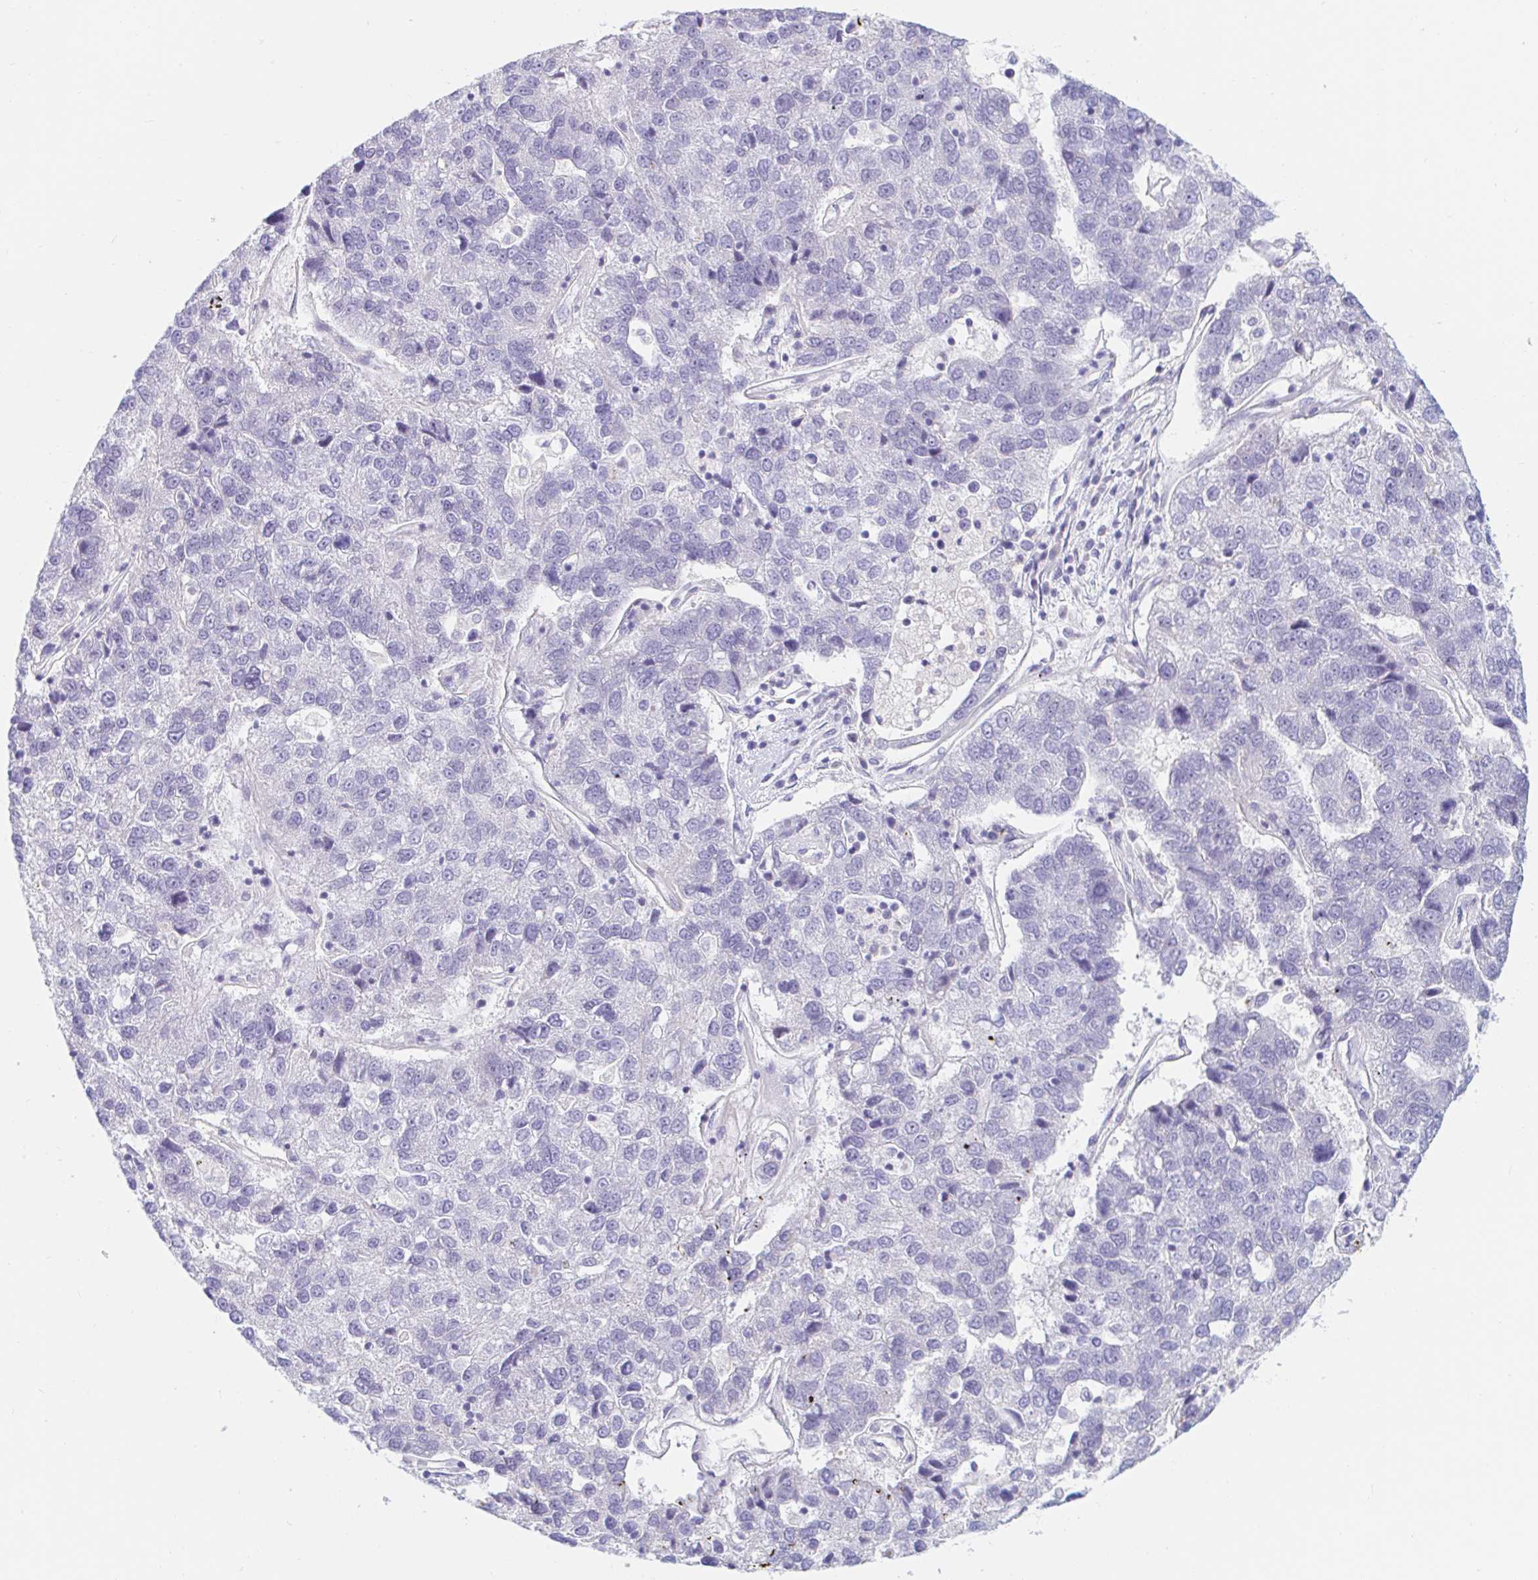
{"staining": {"intensity": "negative", "quantity": "none", "location": "none"}, "tissue": "pancreatic cancer", "cell_type": "Tumor cells", "image_type": "cancer", "snomed": [{"axis": "morphology", "description": "Adenocarcinoma, NOS"}, {"axis": "topography", "description": "Pancreas"}], "caption": "Protein analysis of adenocarcinoma (pancreatic) exhibits no significant positivity in tumor cells.", "gene": "TEX44", "patient": {"sex": "female", "age": 61}}